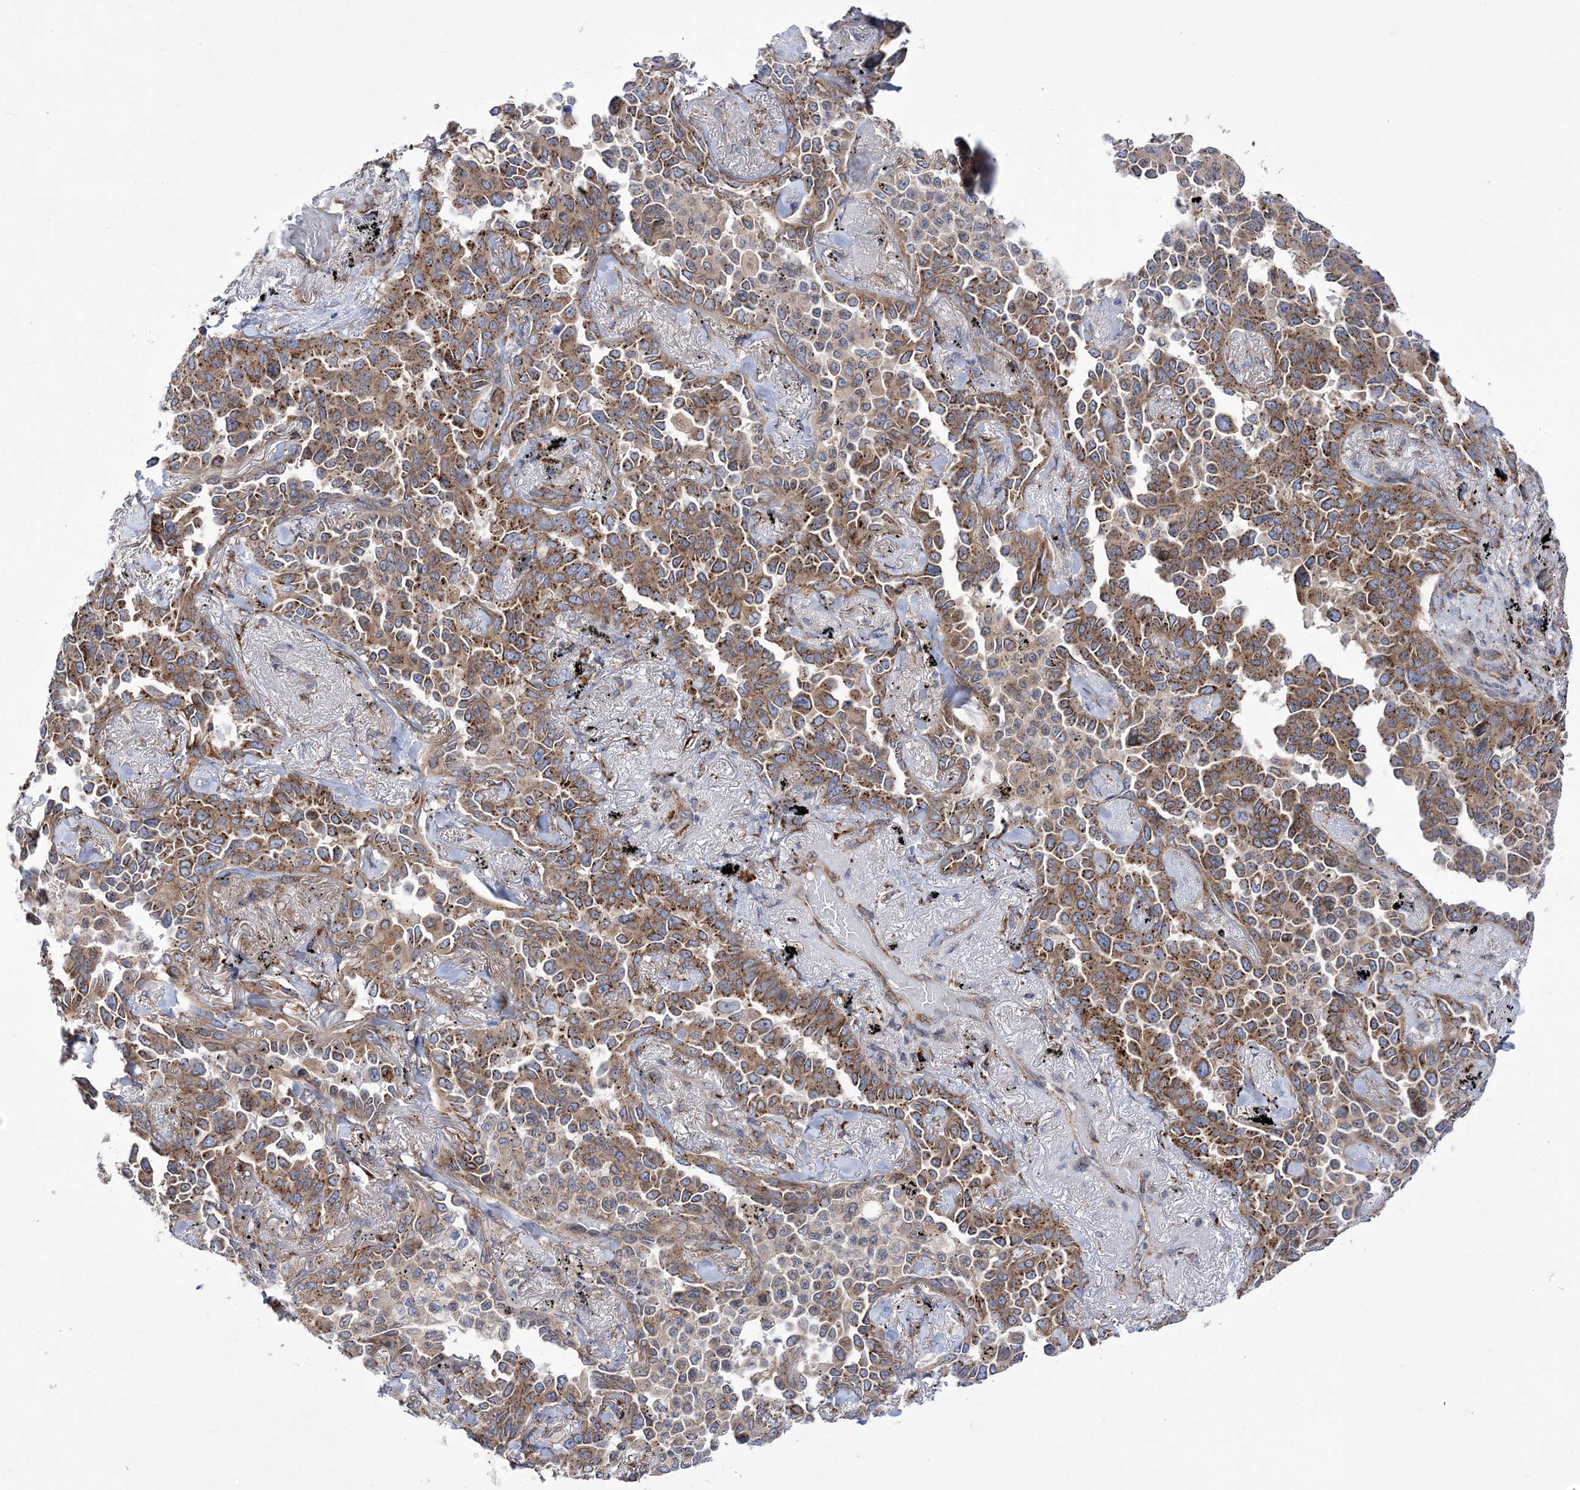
{"staining": {"intensity": "moderate", "quantity": ">75%", "location": "cytoplasmic/membranous"}, "tissue": "lung cancer", "cell_type": "Tumor cells", "image_type": "cancer", "snomed": [{"axis": "morphology", "description": "Adenocarcinoma, NOS"}, {"axis": "topography", "description": "Lung"}], "caption": "The immunohistochemical stain highlights moderate cytoplasmic/membranous positivity in tumor cells of lung adenocarcinoma tissue.", "gene": "COPB2", "patient": {"sex": "female", "age": 67}}